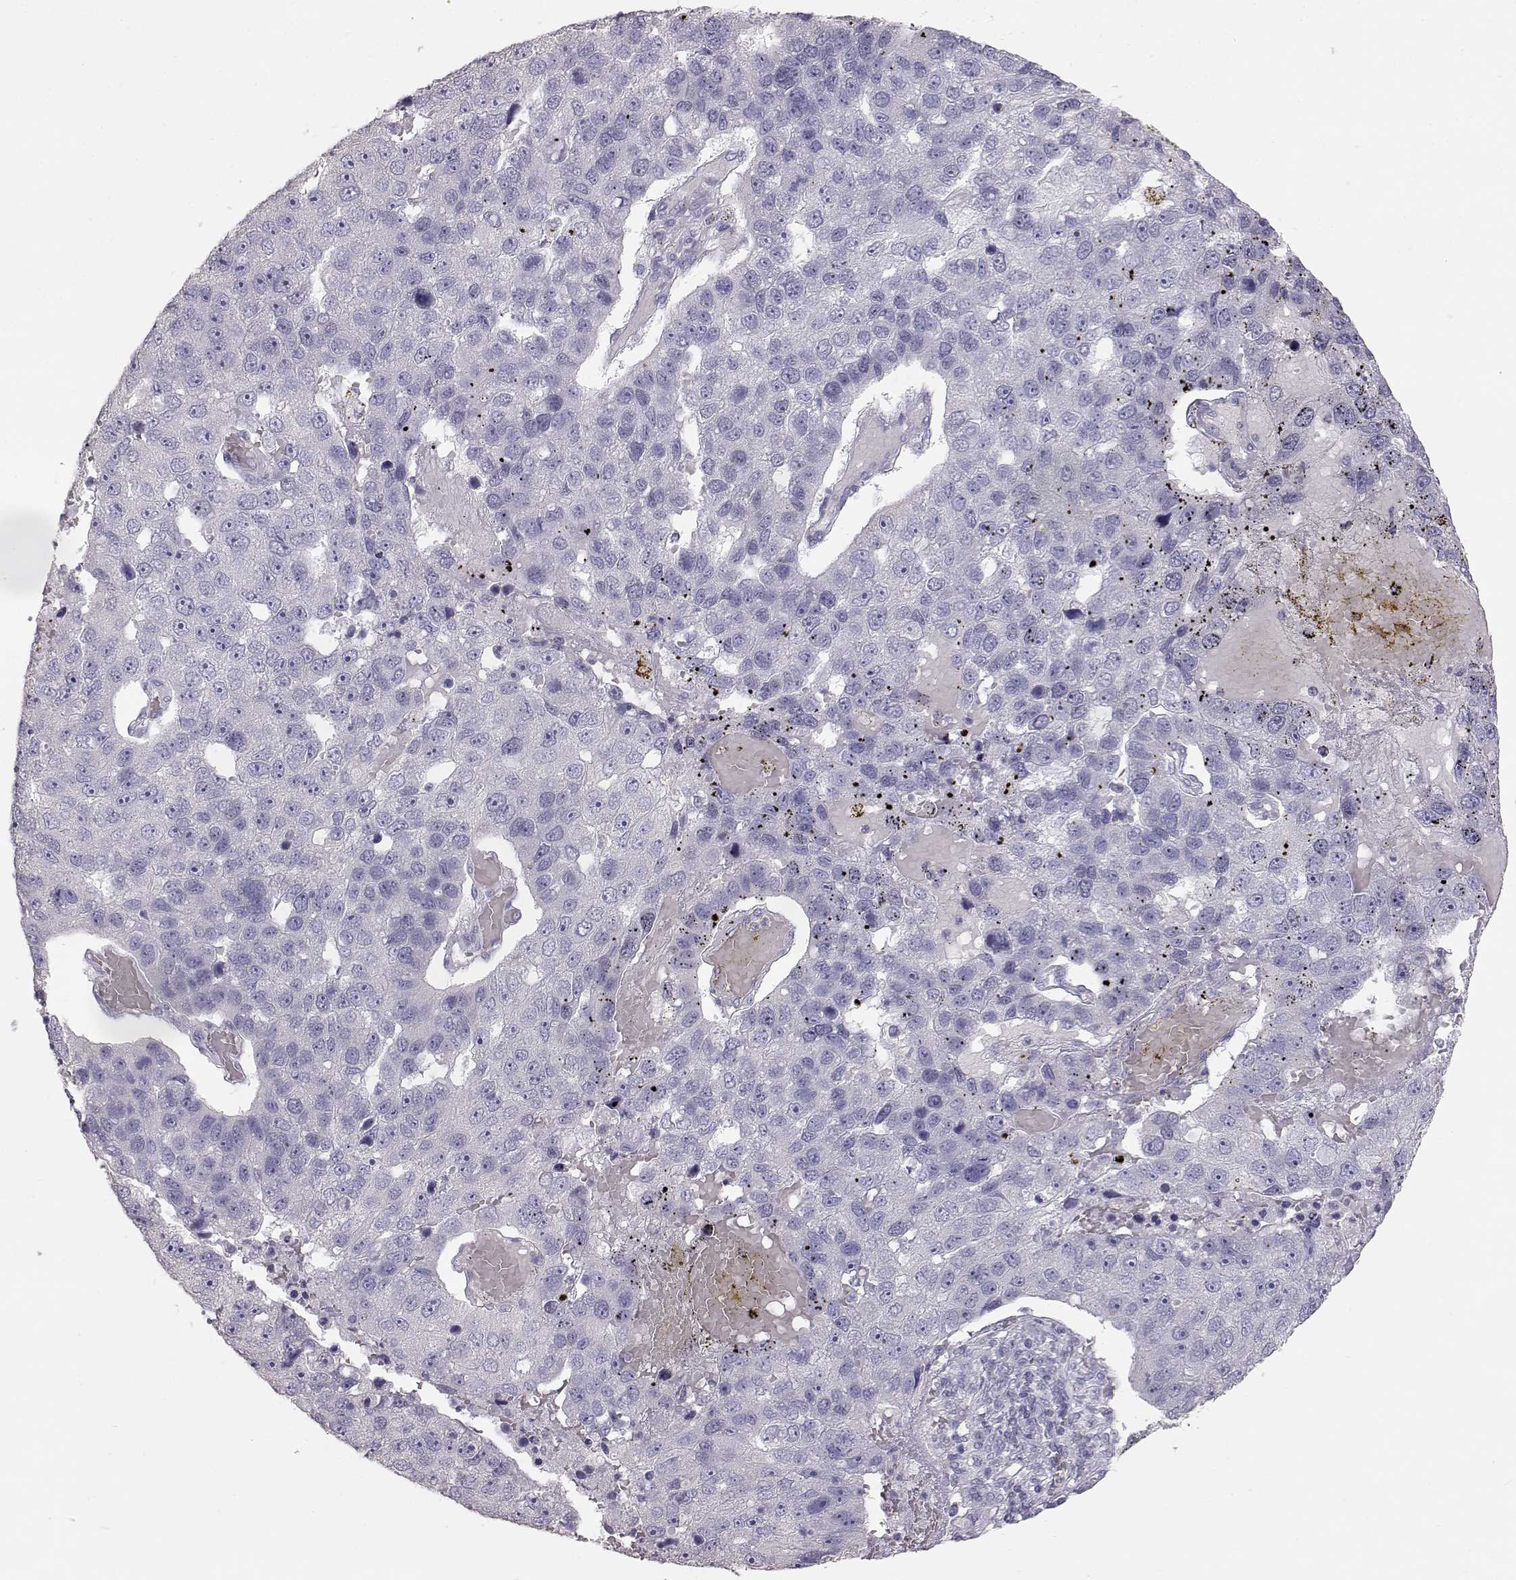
{"staining": {"intensity": "negative", "quantity": "none", "location": "none"}, "tissue": "pancreatic cancer", "cell_type": "Tumor cells", "image_type": "cancer", "snomed": [{"axis": "morphology", "description": "Adenocarcinoma, NOS"}, {"axis": "topography", "description": "Pancreas"}], "caption": "This is a micrograph of IHC staining of pancreatic cancer (adenocarcinoma), which shows no expression in tumor cells.", "gene": "KRT33A", "patient": {"sex": "female", "age": 61}}